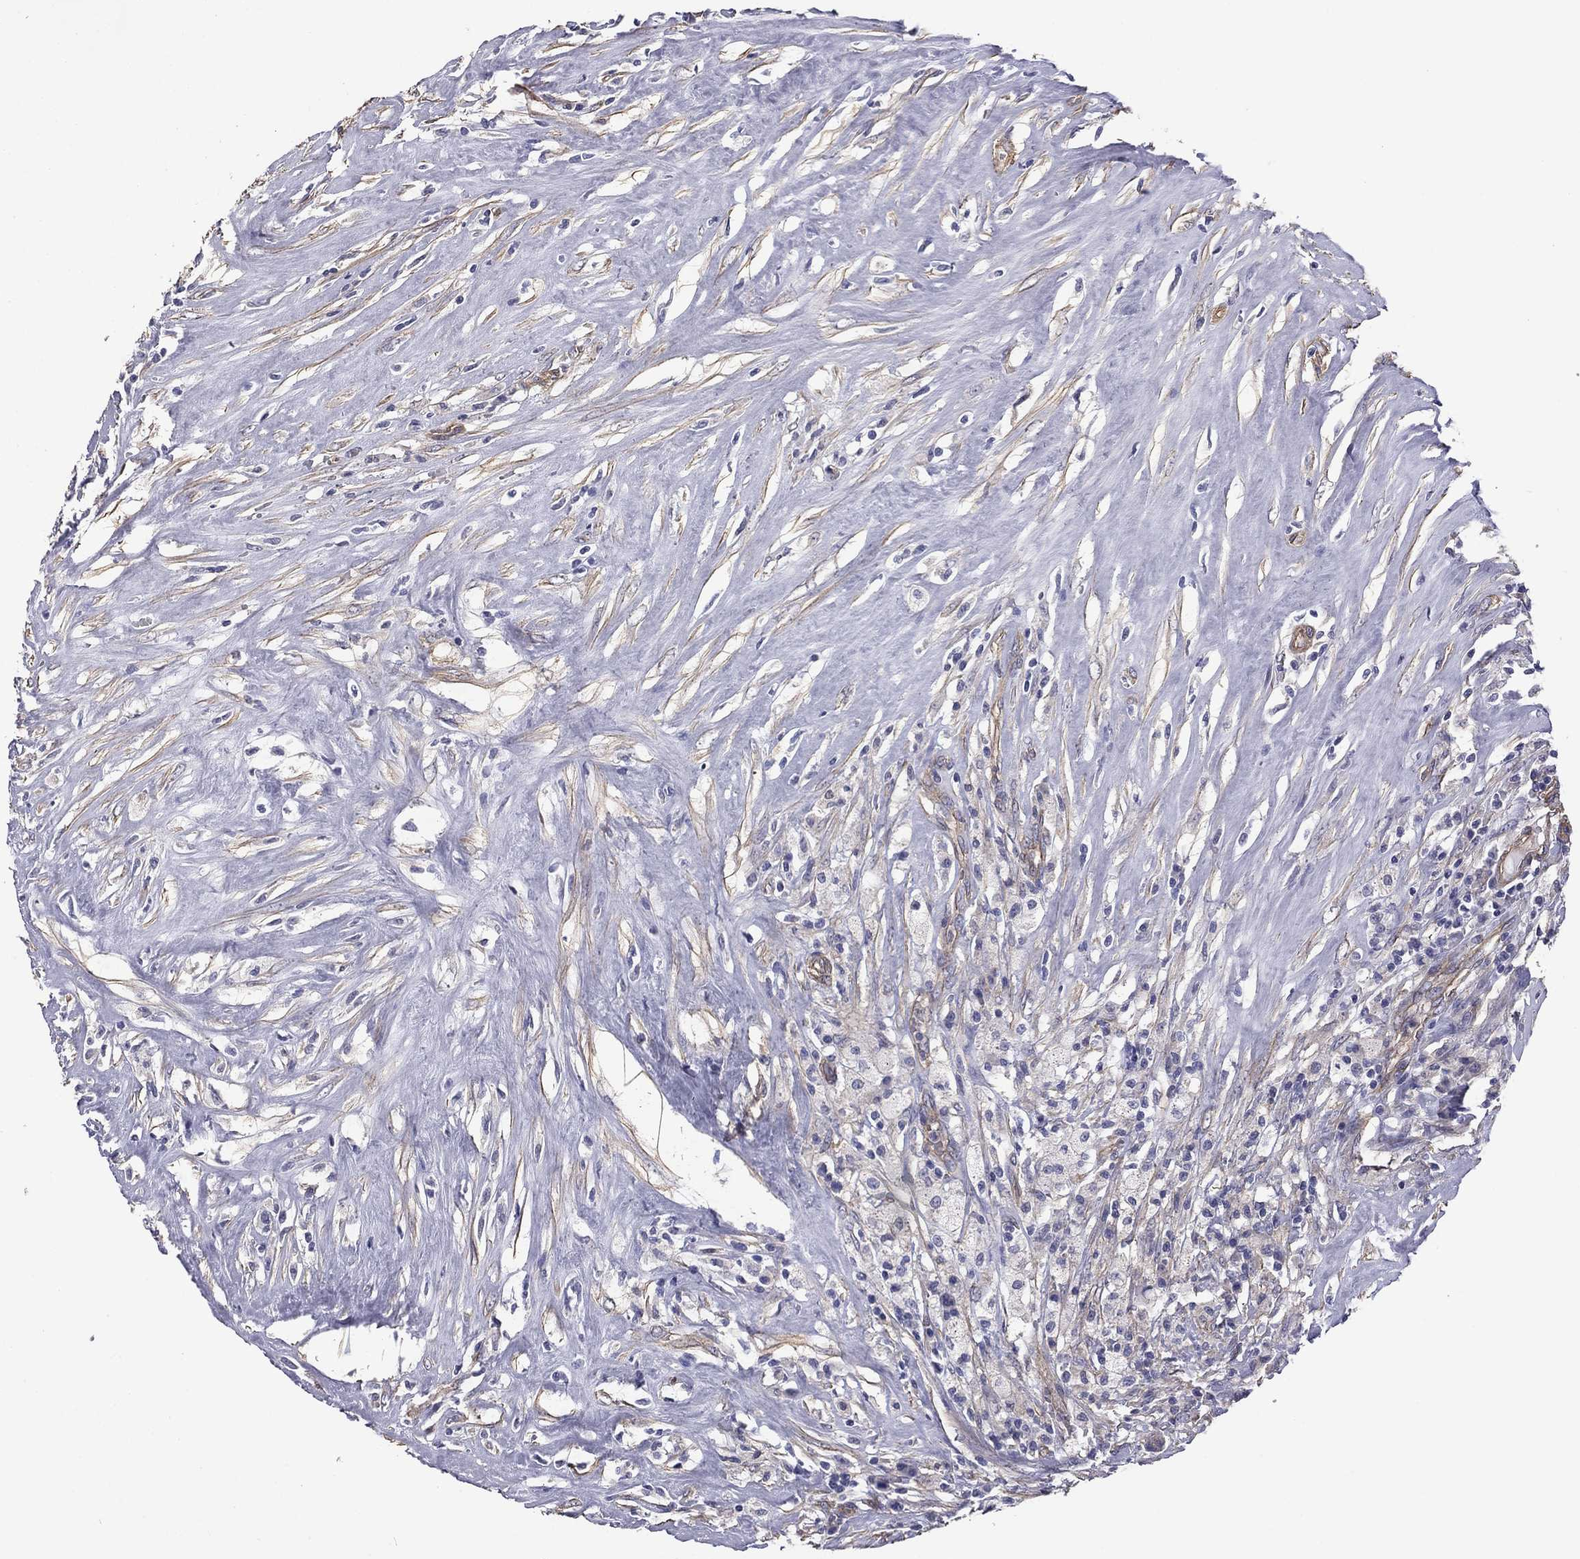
{"staining": {"intensity": "negative", "quantity": "none", "location": "none"}, "tissue": "testis cancer", "cell_type": "Tumor cells", "image_type": "cancer", "snomed": [{"axis": "morphology", "description": "Necrosis, NOS"}, {"axis": "morphology", "description": "Carcinoma, Embryonal, NOS"}, {"axis": "topography", "description": "Testis"}], "caption": "This histopathology image is of embryonal carcinoma (testis) stained with IHC to label a protein in brown with the nuclei are counter-stained blue. There is no positivity in tumor cells.", "gene": "TCHH", "patient": {"sex": "male", "age": 19}}